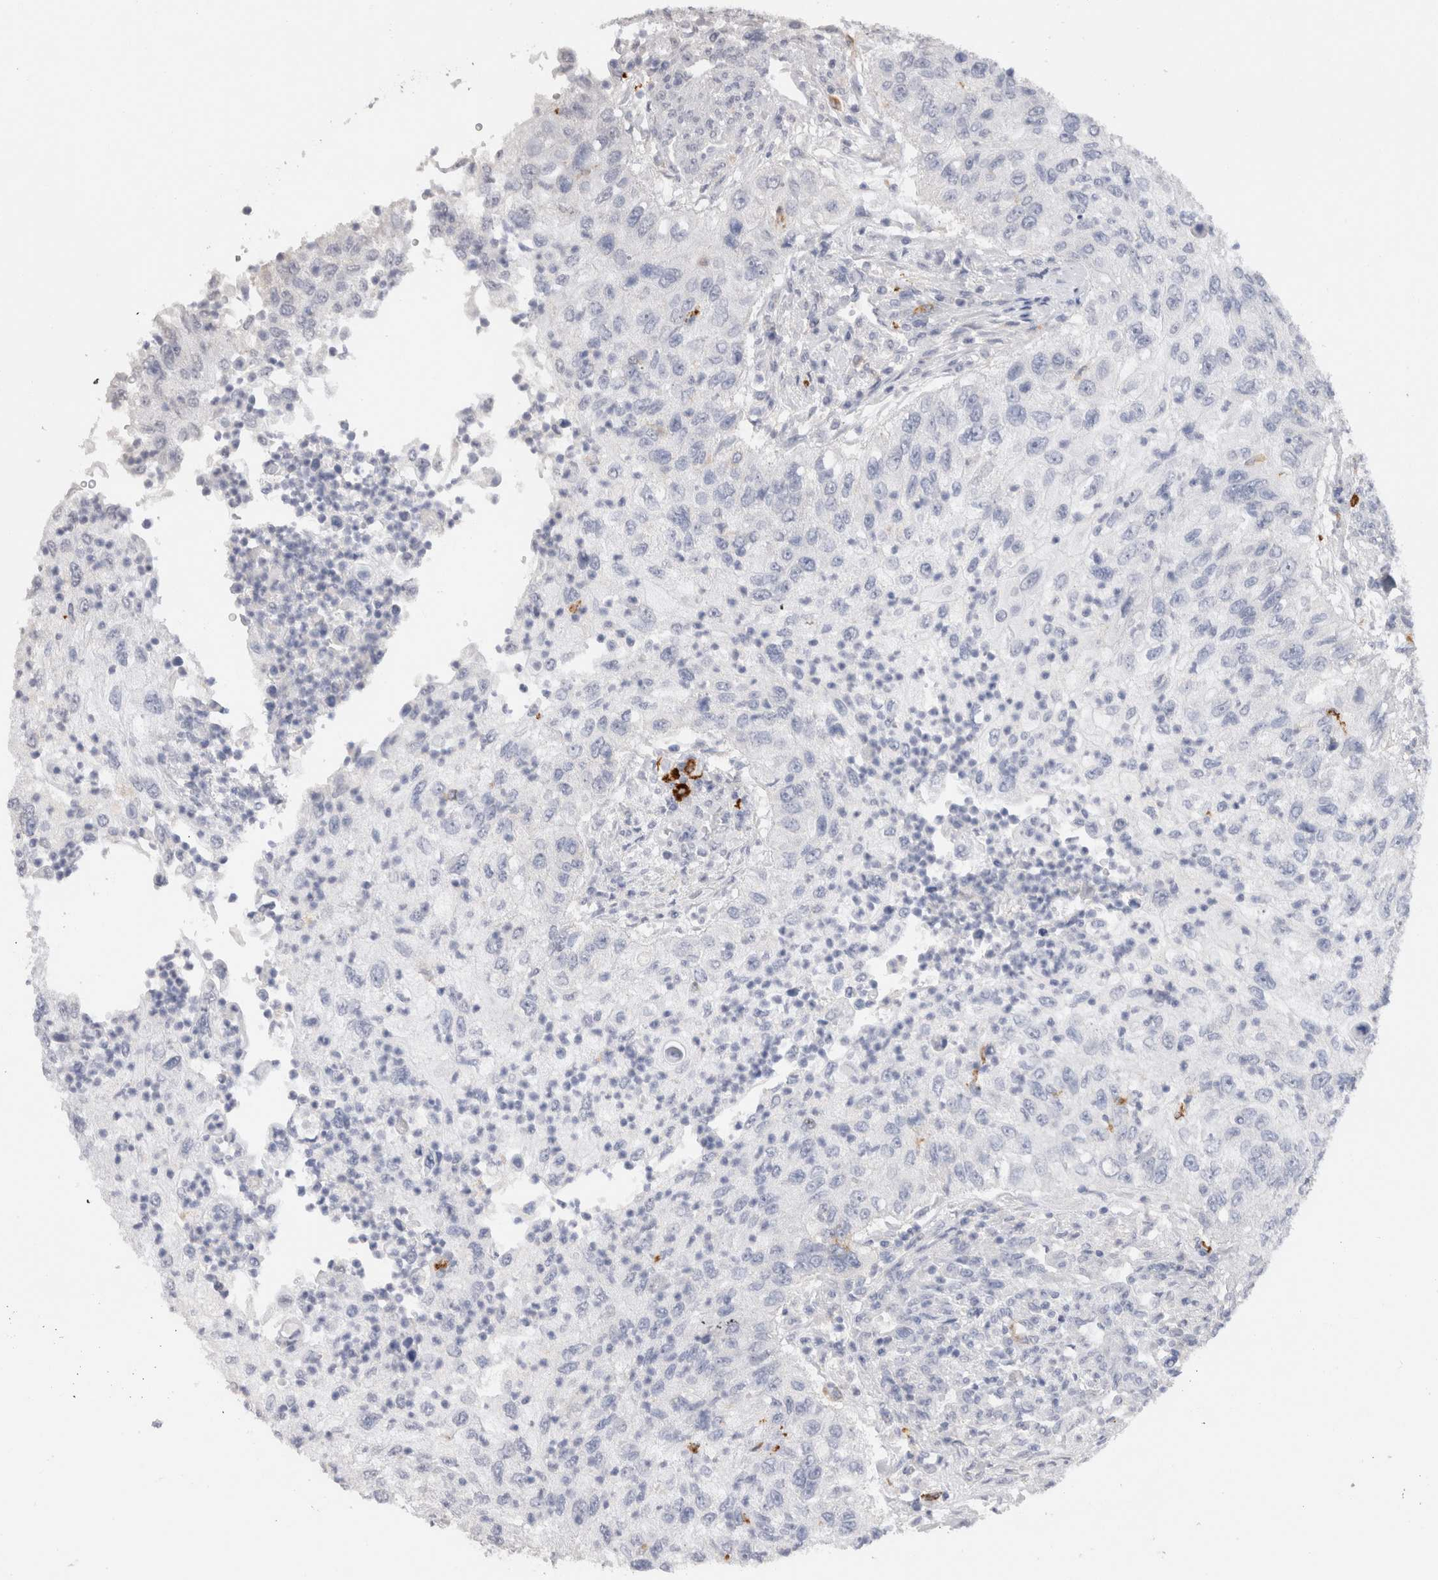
{"staining": {"intensity": "negative", "quantity": "none", "location": "none"}, "tissue": "urothelial cancer", "cell_type": "Tumor cells", "image_type": "cancer", "snomed": [{"axis": "morphology", "description": "Urothelial carcinoma, High grade"}, {"axis": "topography", "description": "Urinary bladder"}], "caption": "Tumor cells are negative for brown protein staining in urothelial carcinoma (high-grade). (Brightfield microscopy of DAB immunohistochemistry (IHC) at high magnification).", "gene": "LAMP3", "patient": {"sex": "female", "age": 60}}